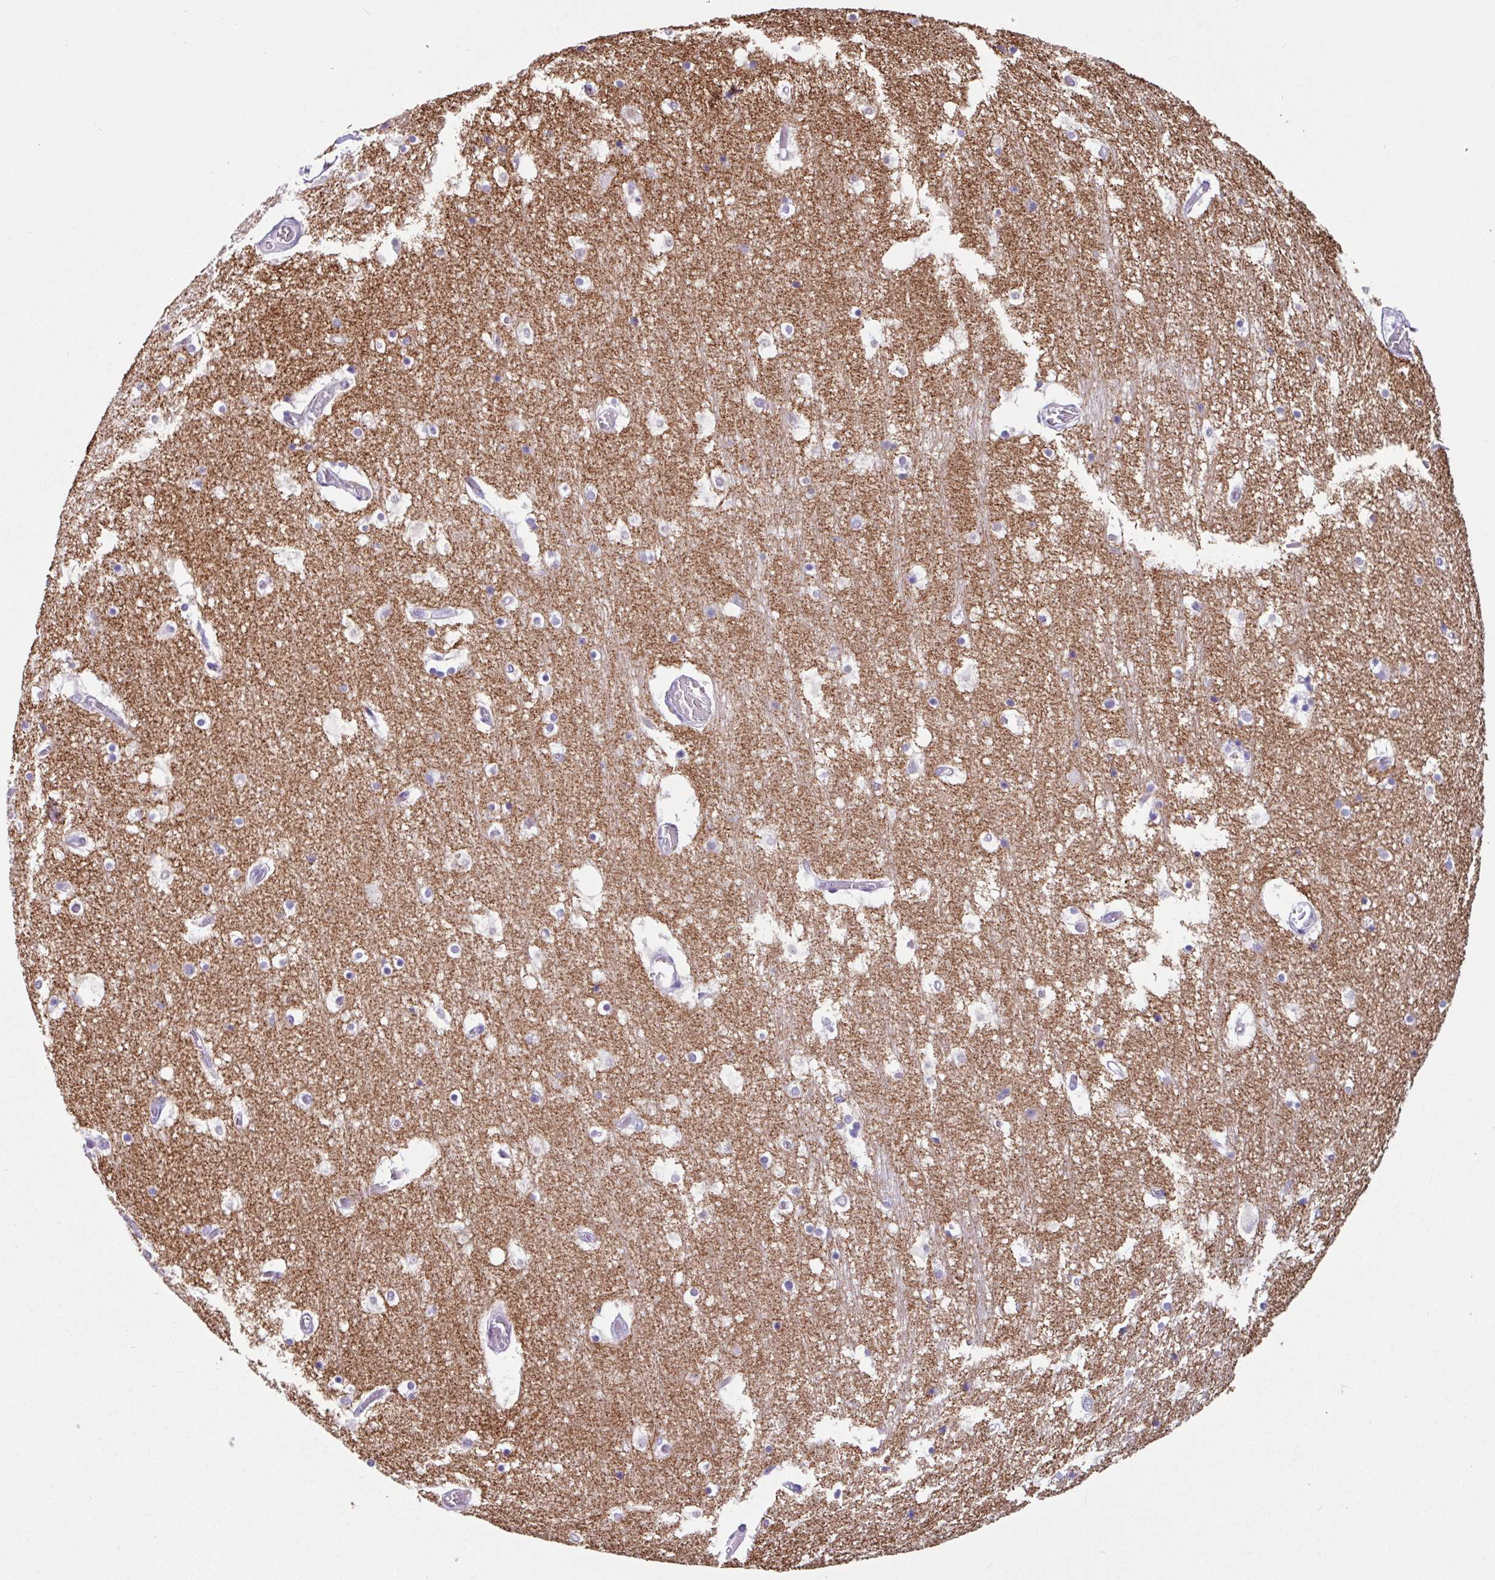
{"staining": {"intensity": "negative", "quantity": "none", "location": "none"}, "tissue": "hippocampus", "cell_type": "Glial cells", "image_type": "normal", "snomed": [{"axis": "morphology", "description": "Normal tissue, NOS"}, {"axis": "topography", "description": "Hippocampus"}], "caption": "This is an immunohistochemistry (IHC) histopathology image of unremarkable hippocampus. There is no staining in glial cells.", "gene": "OTX1", "patient": {"sex": "female", "age": 52}}